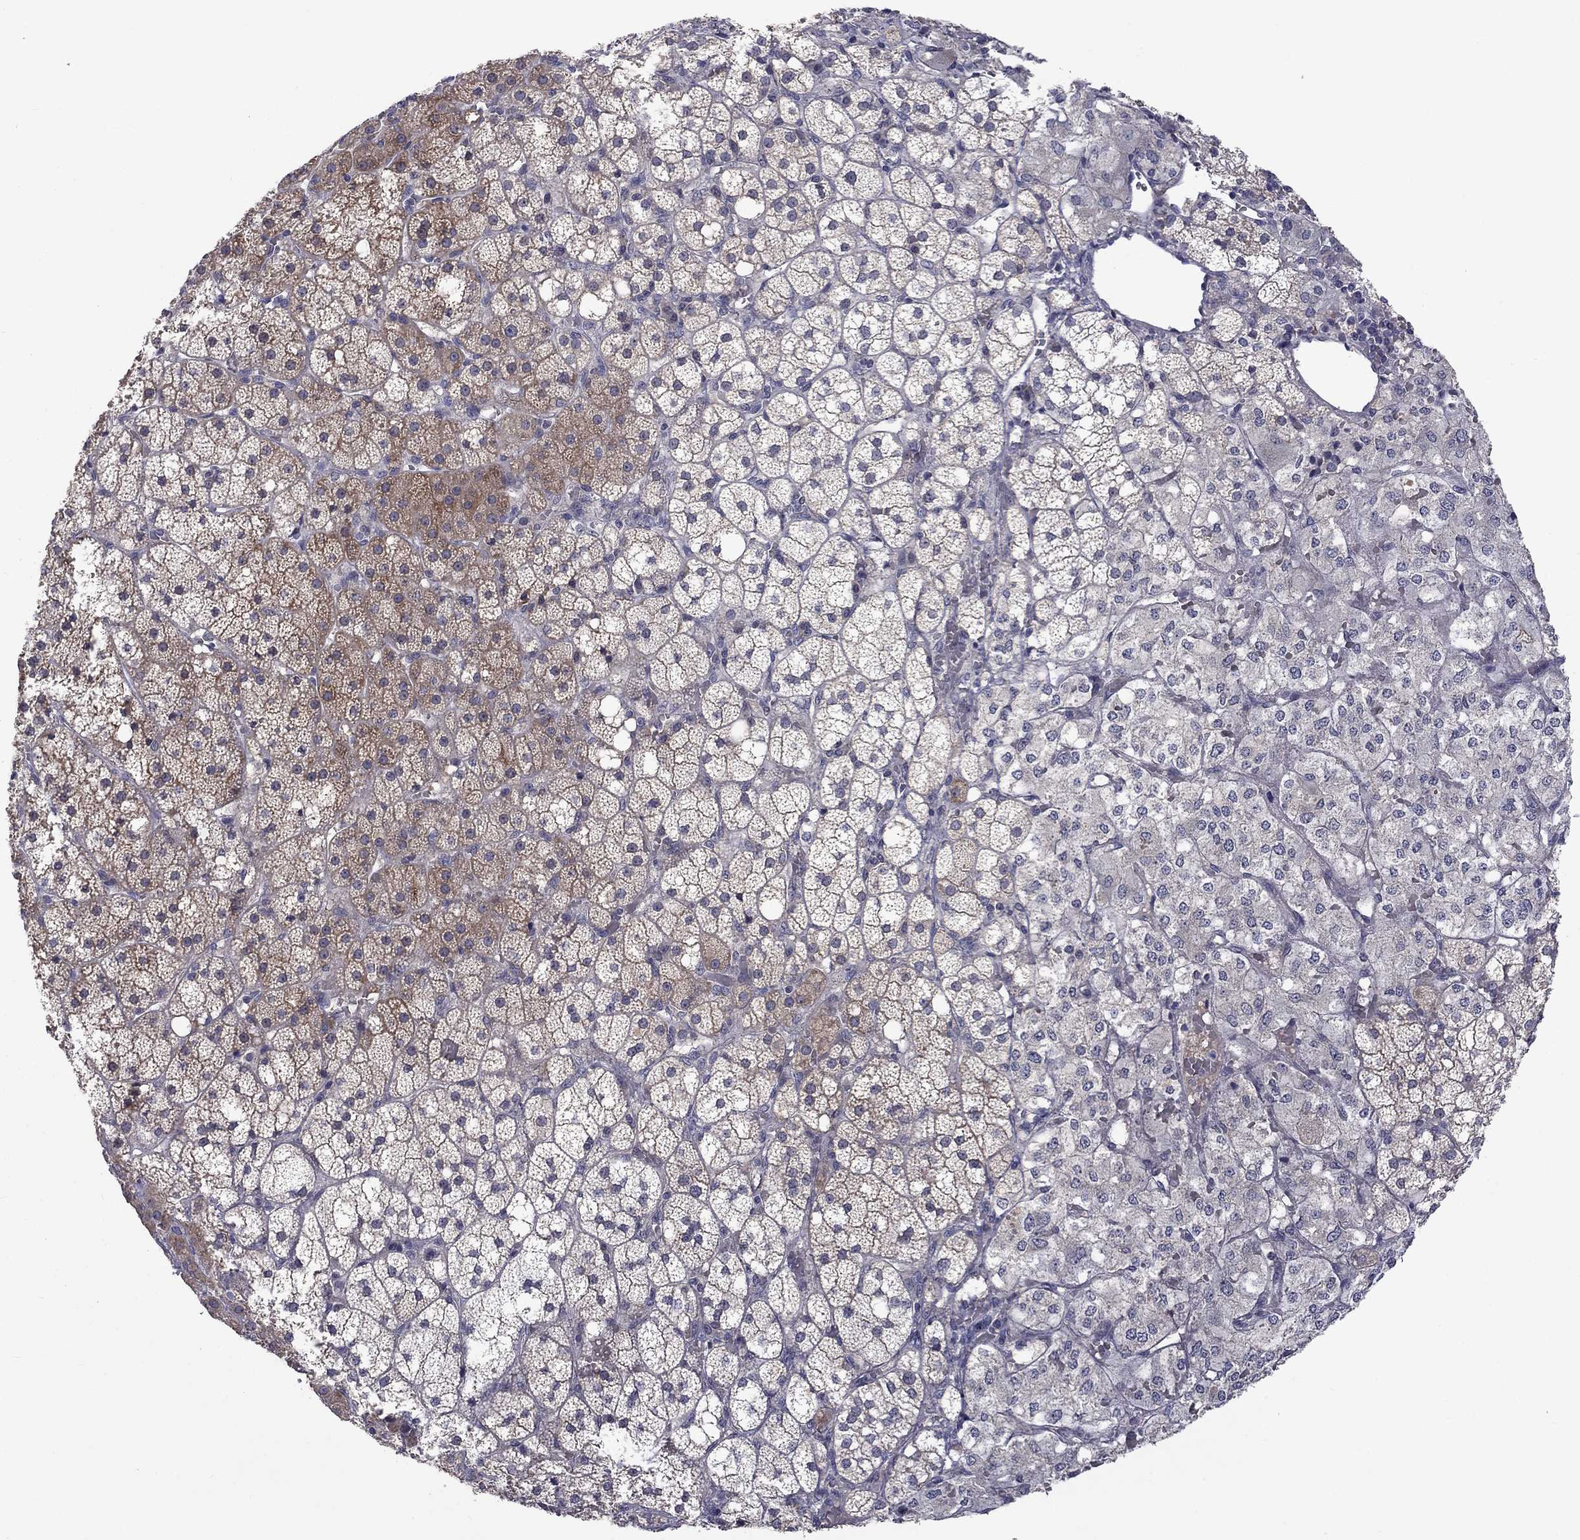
{"staining": {"intensity": "moderate", "quantity": "25%-75%", "location": "cytoplasmic/membranous"}, "tissue": "adrenal gland", "cell_type": "Glandular cells", "image_type": "normal", "snomed": [{"axis": "morphology", "description": "Normal tissue, NOS"}, {"axis": "topography", "description": "Adrenal gland"}], "caption": "Immunohistochemistry (IHC) image of normal adrenal gland: adrenal gland stained using immunohistochemistry (IHC) displays medium levels of moderate protein expression localized specifically in the cytoplasmic/membranous of glandular cells, appearing as a cytoplasmic/membranous brown color.", "gene": "SLC39A14", "patient": {"sex": "male", "age": 53}}